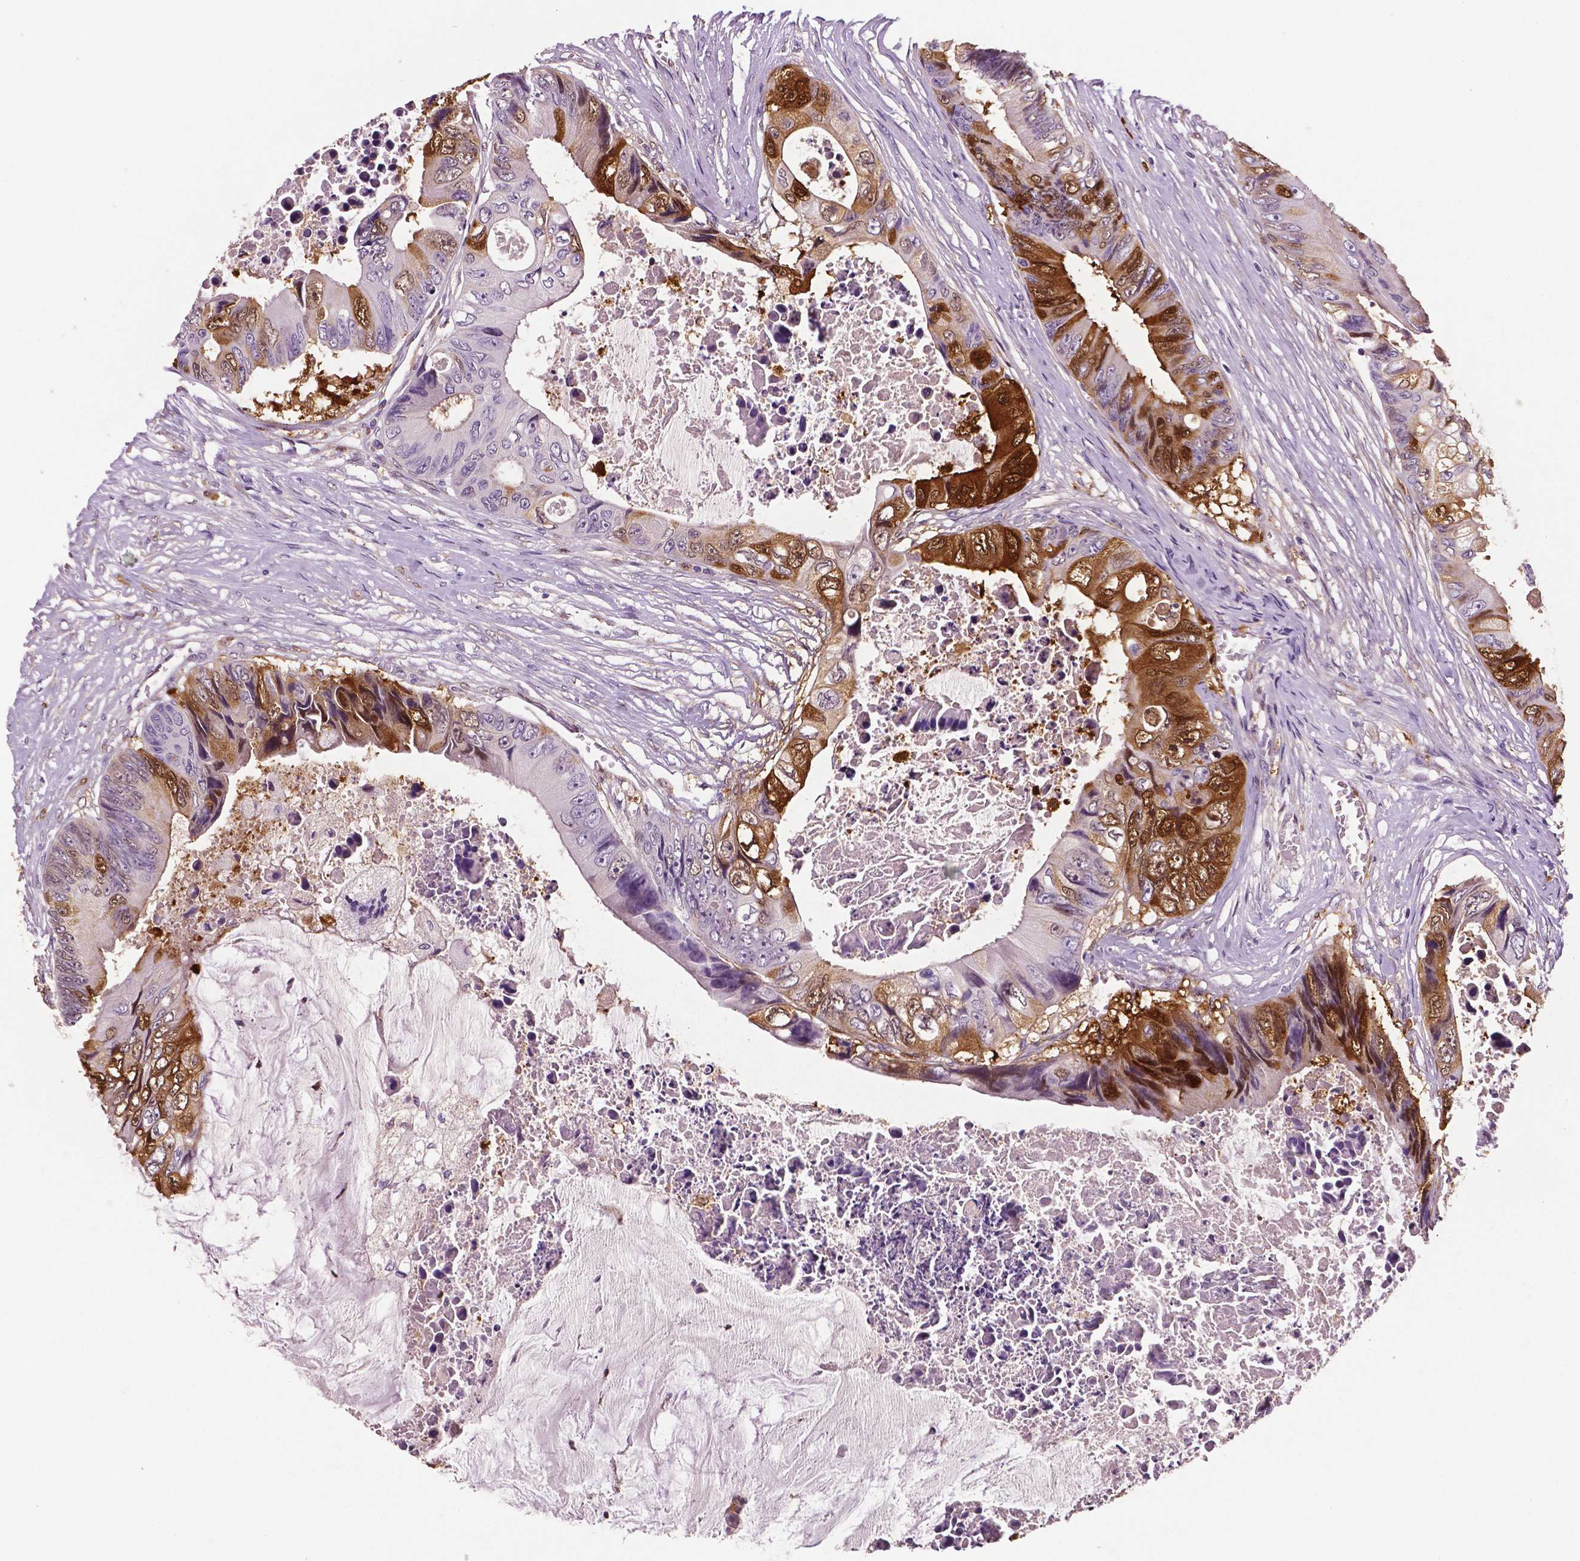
{"staining": {"intensity": "strong", "quantity": "25%-75%", "location": "cytoplasmic/membranous"}, "tissue": "colorectal cancer", "cell_type": "Tumor cells", "image_type": "cancer", "snomed": [{"axis": "morphology", "description": "Adenocarcinoma, NOS"}, {"axis": "topography", "description": "Rectum"}], "caption": "Protein staining of adenocarcinoma (colorectal) tissue displays strong cytoplasmic/membranous staining in about 25%-75% of tumor cells.", "gene": "PHGDH", "patient": {"sex": "male", "age": 63}}